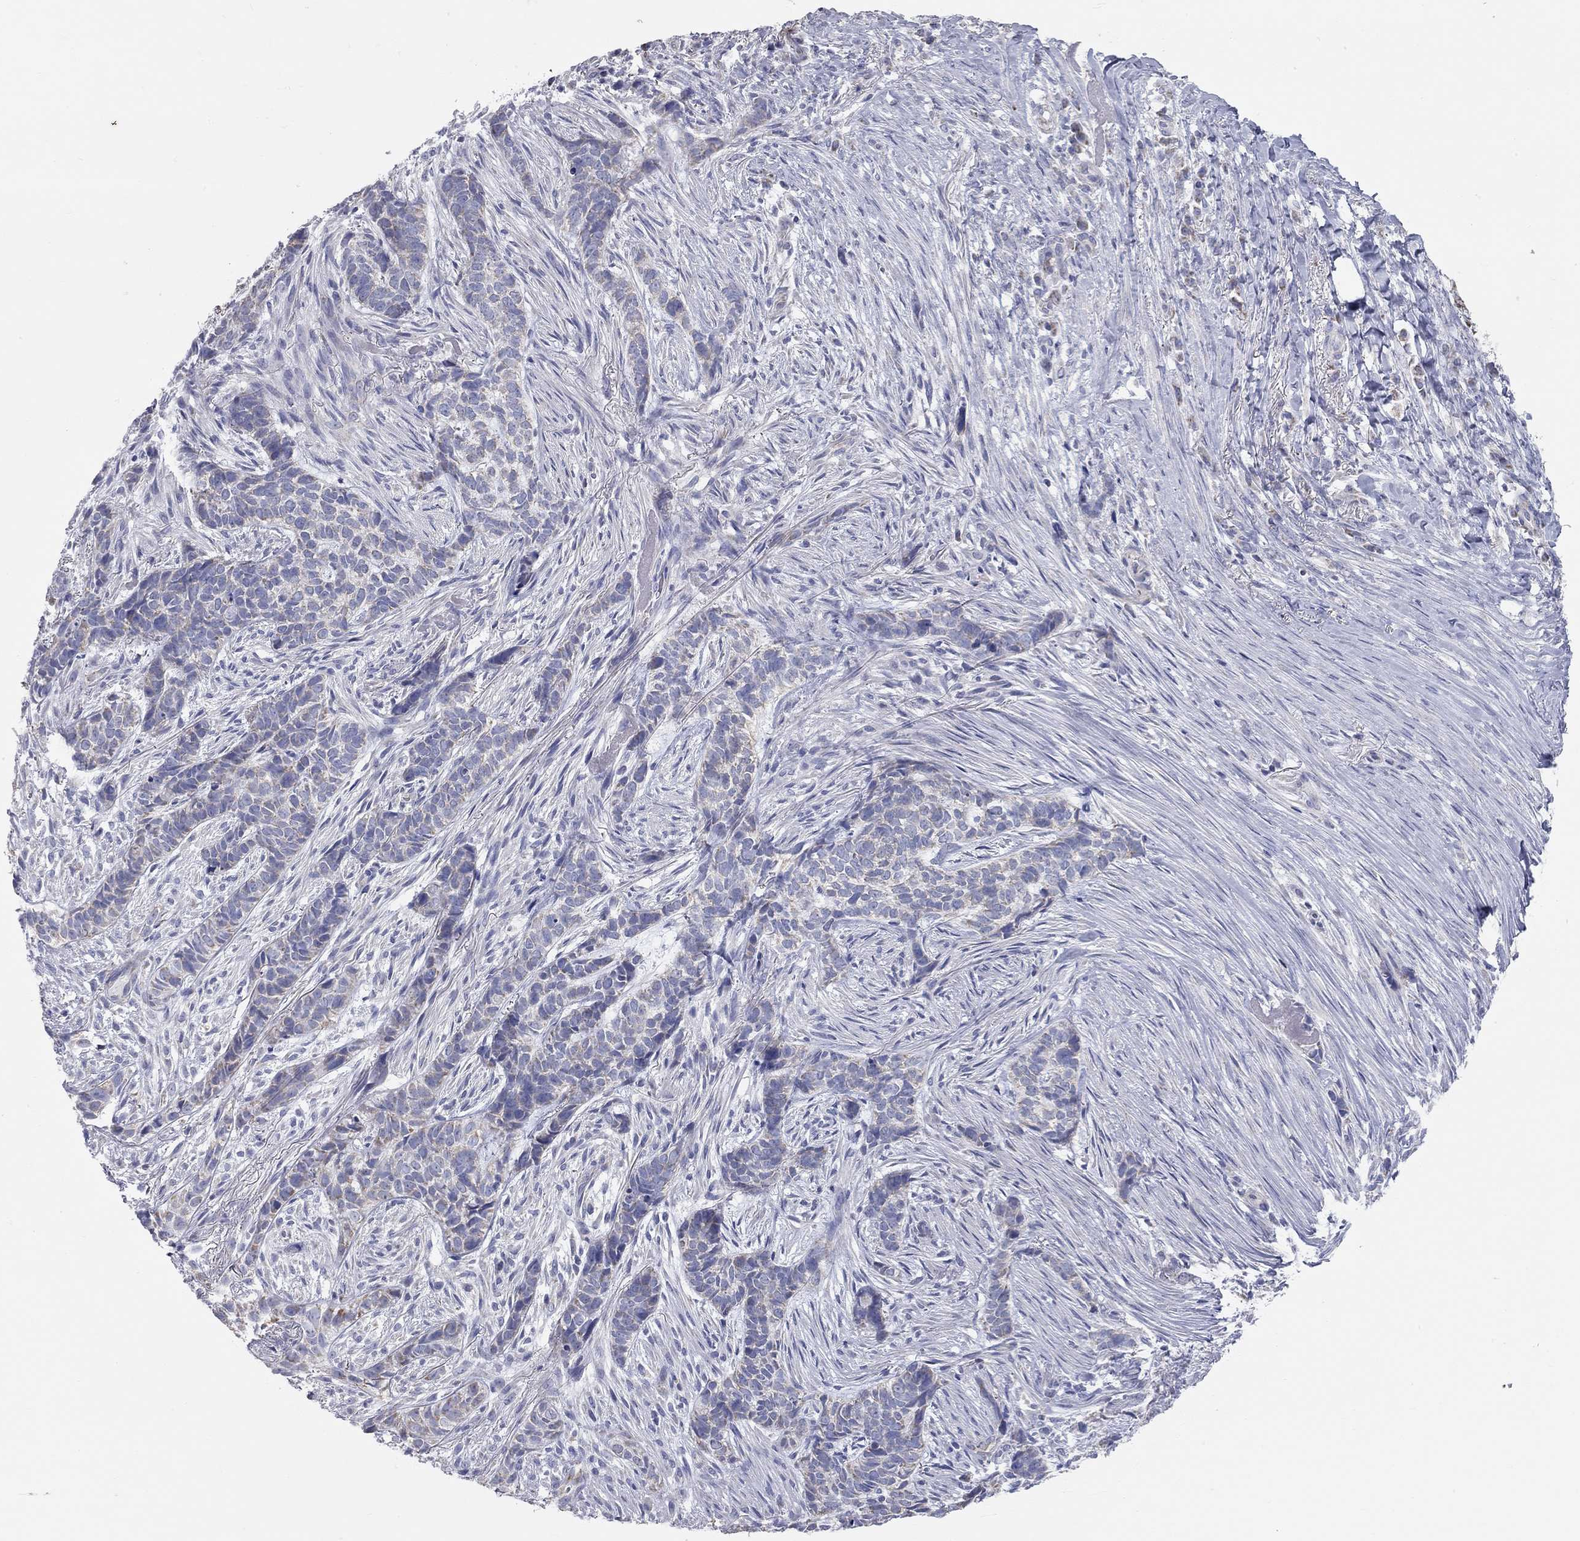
{"staining": {"intensity": "weak", "quantity": "<25%", "location": "cytoplasmic/membranous"}, "tissue": "skin cancer", "cell_type": "Tumor cells", "image_type": "cancer", "snomed": [{"axis": "morphology", "description": "Basal cell carcinoma"}, {"axis": "topography", "description": "Skin"}], "caption": "A high-resolution photomicrograph shows IHC staining of skin cancer, which reveals no significant positivity in tumor cells. (DAB (3,3'-diaminobenzidine) immunohistochemistry (IHC), high magnification).", "gene": "CFAP161", "patient": {"sex": "female", "age": 69}}